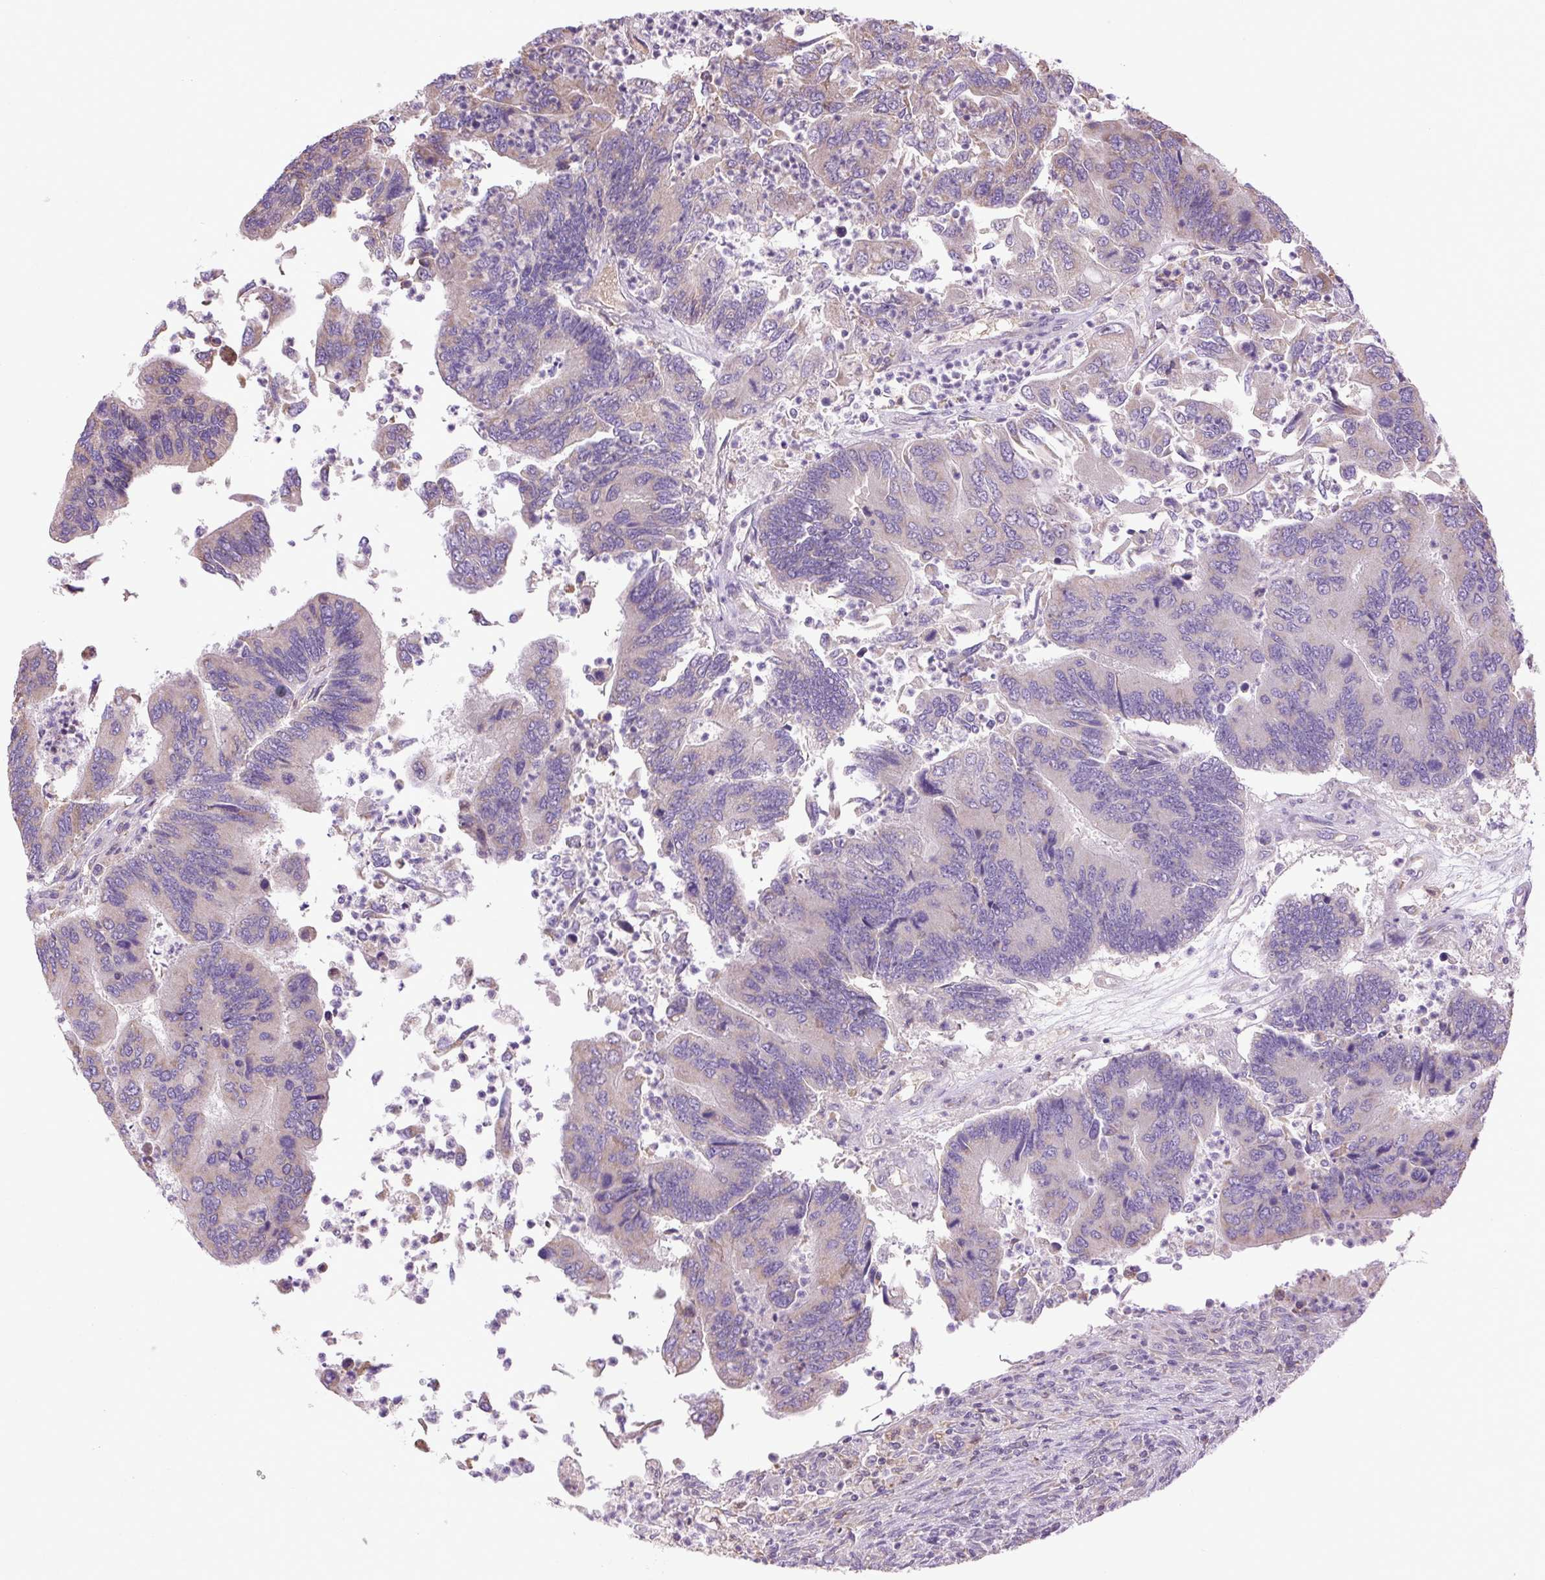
{"staining": {"intensity": "weak", "quantity": "<25%", "location": "cytoplasmic/membranous"}, "tissue": "colorectal cancer", "cell_type": "Tumor cells", "image_type": "cancer", "snomed": [{"axis": "morphology", "description": "Adenocarcinoma, NOS"}, {"axis": "topography", "description": "Colon"}], "caption": "A high-resolution image shows IHC staining of colorectal cancer (adenocarcinoma), which displays no significant staining in tumor cells. Nuclei are stained in blue.", "gene": "PLCG1", "patient": {"sex": "female", "age": 67}}